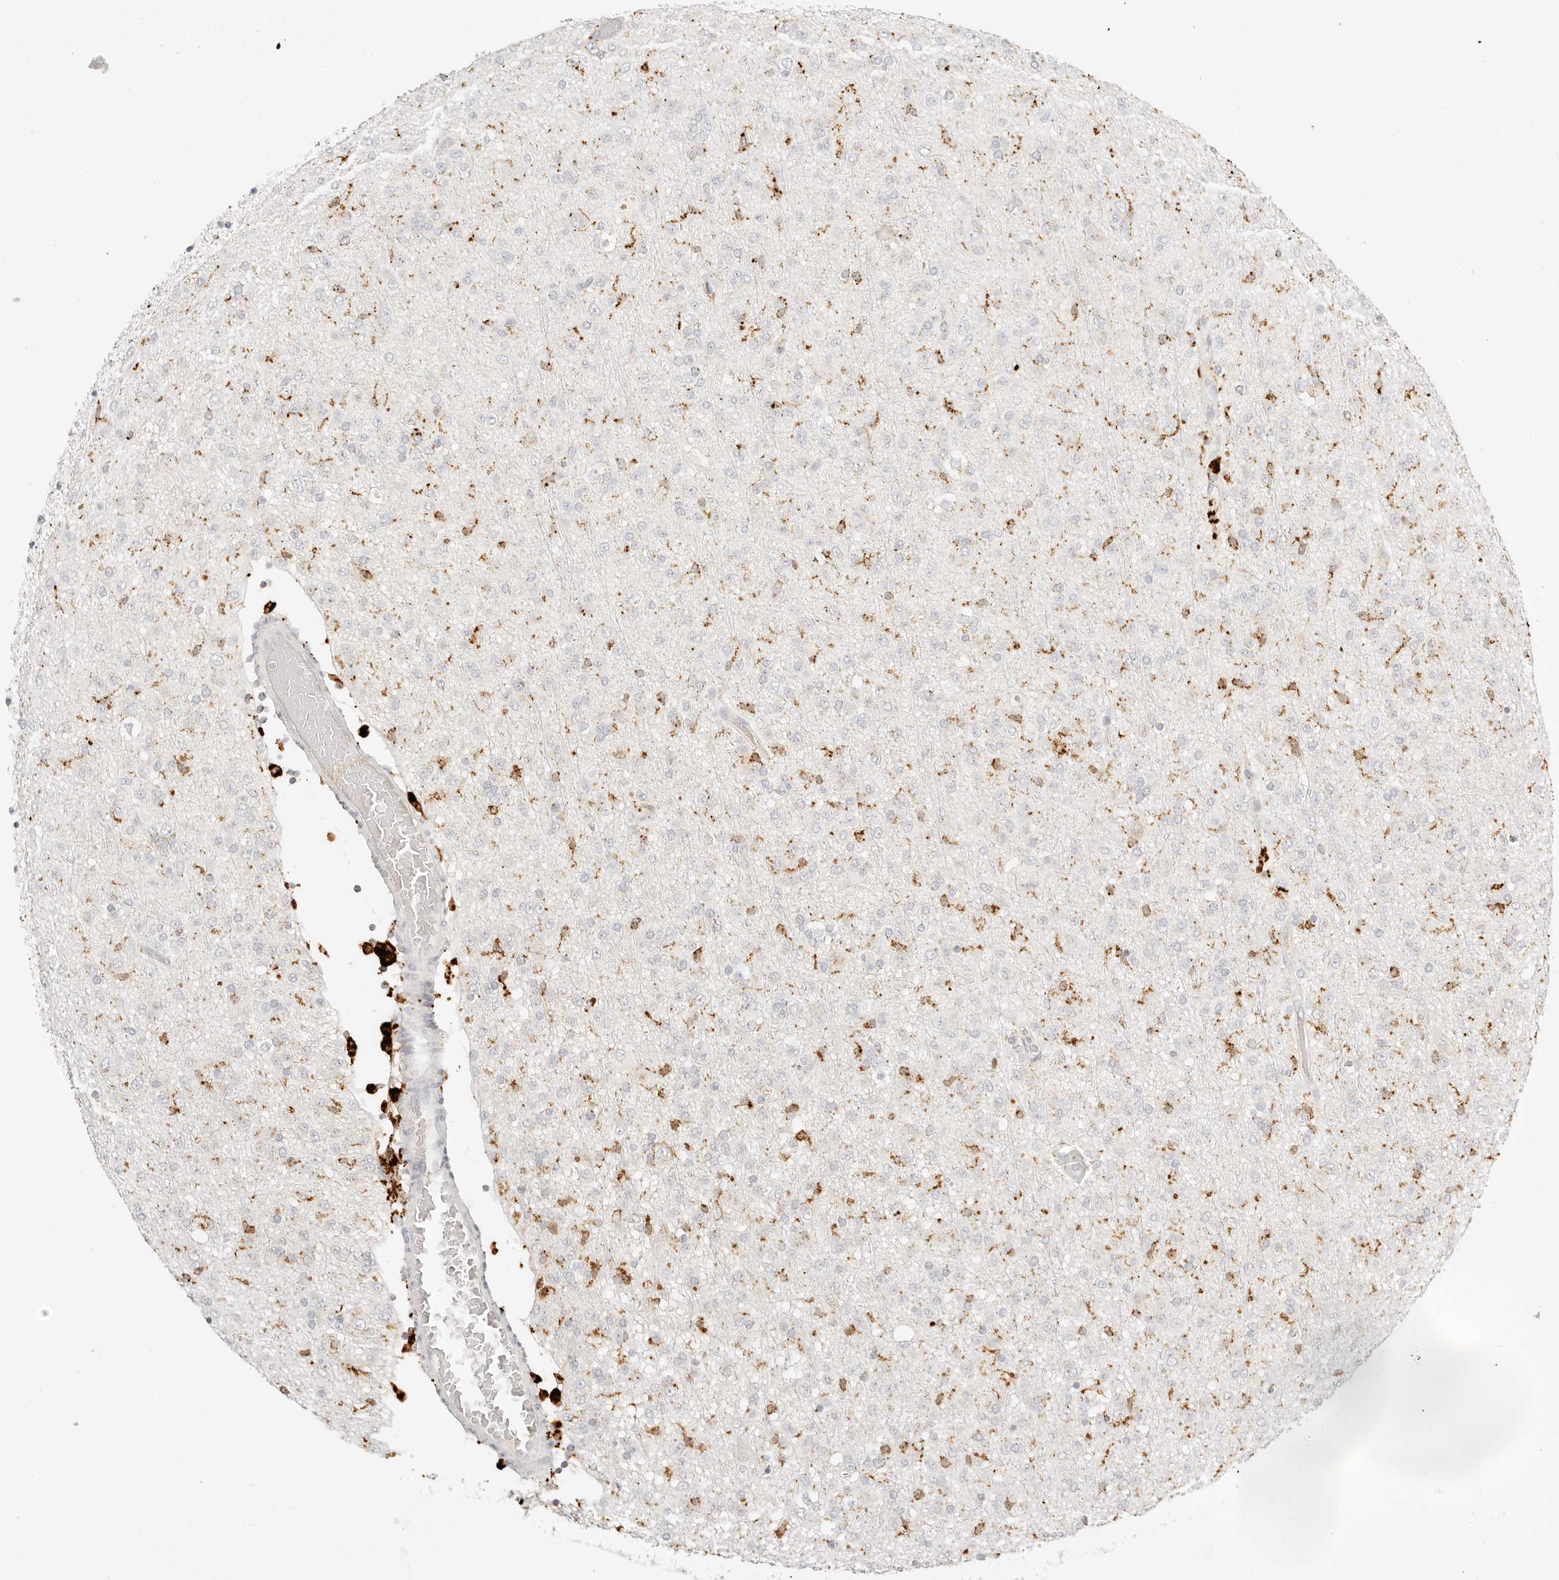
{"staining": {"intensity": "negative", "quantity": "none", "location": "none"}, "tissue": "glioma", "cell_type": "Tumor cells", "image_type": "cancer", "snomed": [{"axis": "morphology", "description": "Glioma, malignant, Low grade"}, {"axis": "topography", "description": "Brain"}], "caption": "This is an IHC micrograph of human malignant low-grade glioma. There is no expression in tumor cells.", "gene": "RNASET2", "patient": {"sex": "male", "age": 65}}